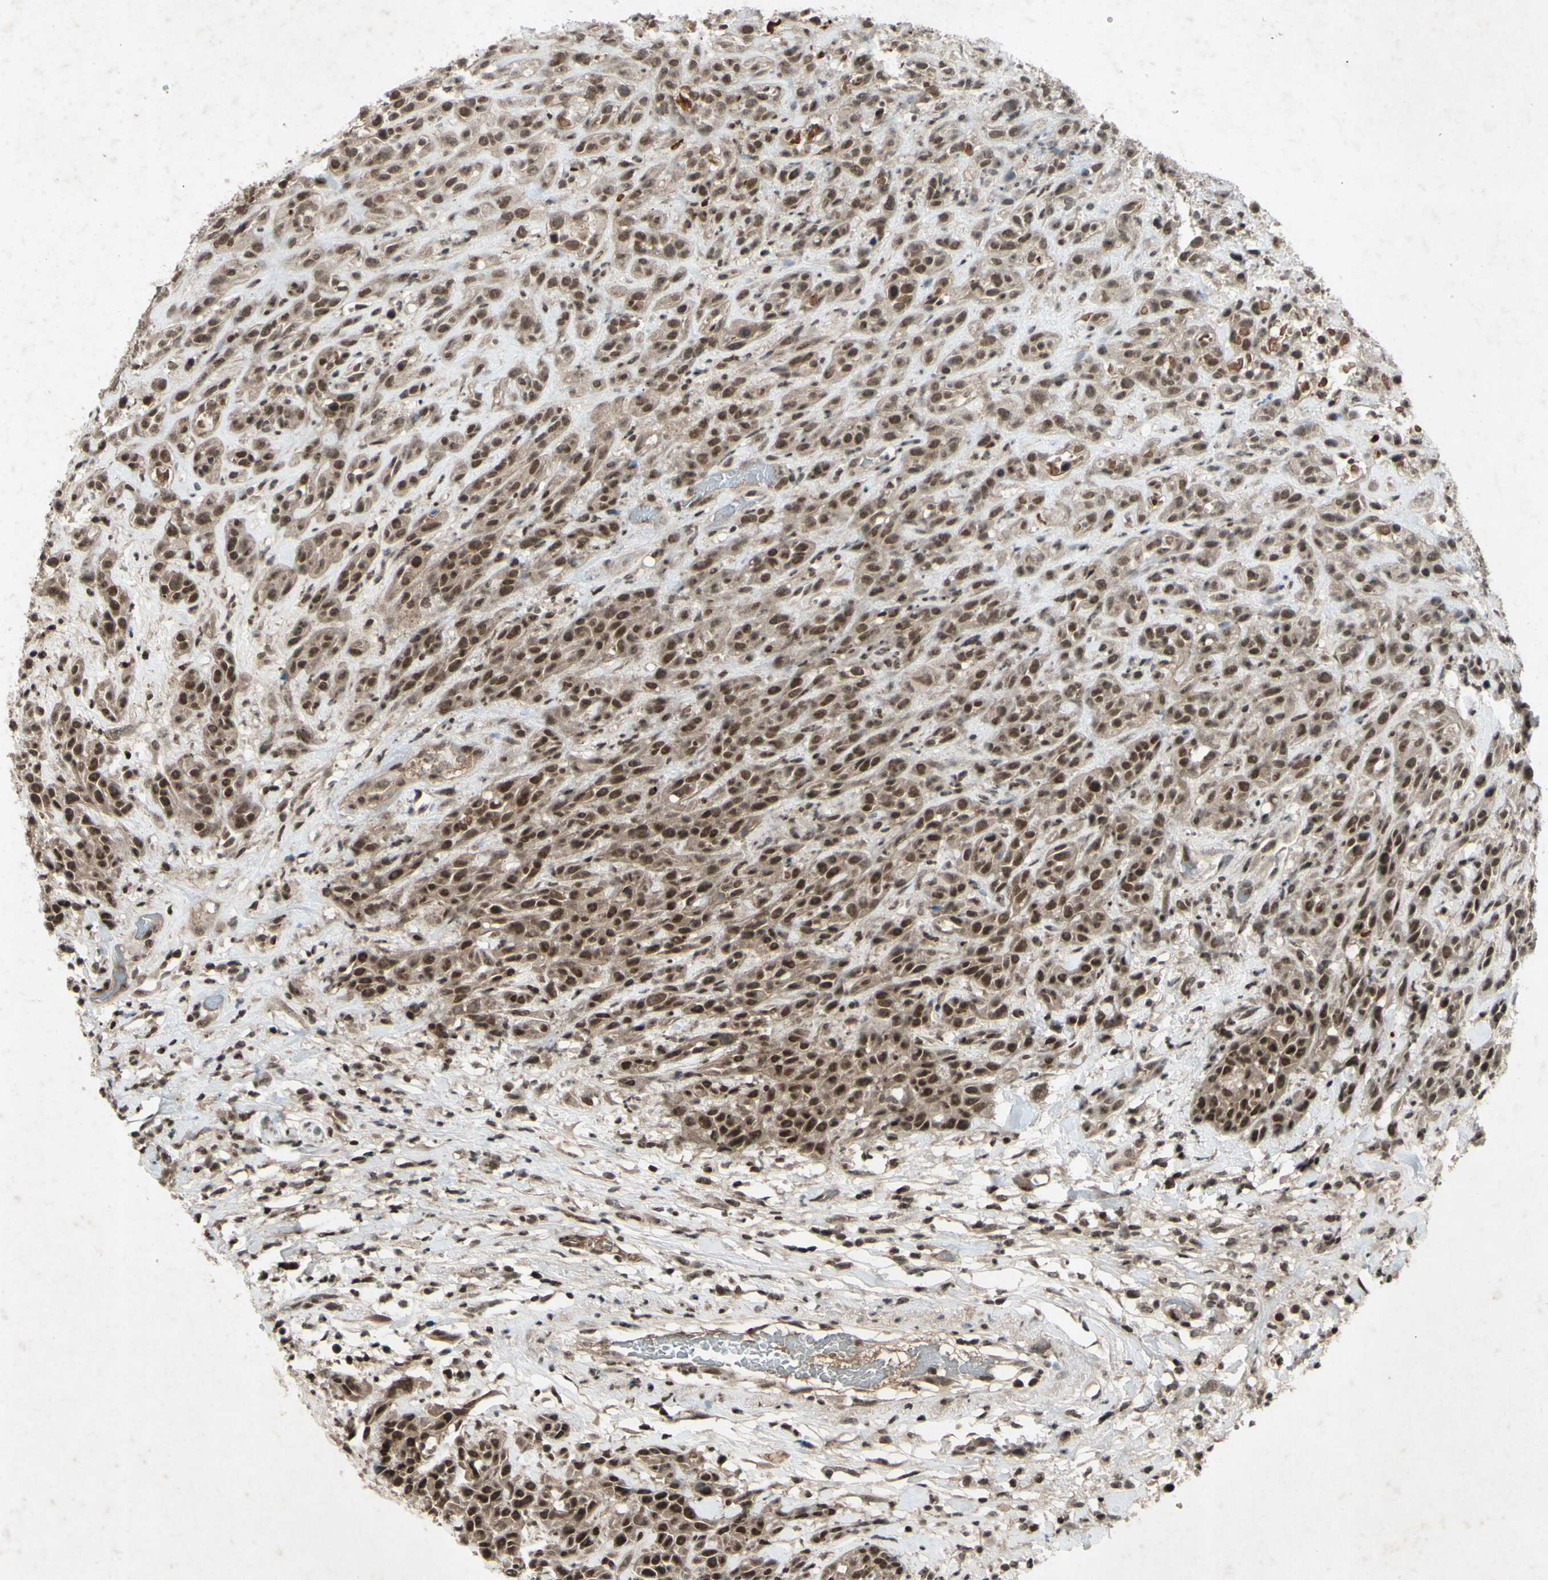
{"staining": {"intensity": "moderate", "quantity": ">75%", "location": "cytoplasmic/membranous,nuclear"}, "tissue": "head and neck cancer", "cell_type": "Tumor cells", "image_type": "cancer", "snomed": [{"axis": "morphology", "description": "Normal tissue, NOS"}, {"axis": "morphology", "description": "Squamous cell carcinoma, NOS"}, {"axis": "topography", "description": "Cartilage tissue"}, {"axis": "topography", "description": "Head-Neck"}], "caption": "Squamous cell carcinoma (head and neck) stained with DAB (3,3'-diaminobenzidine) immunohistochemistry (IHC) reveals medium levels of moderate cytoplasmic/membranous and nuclear positivity in about >75% of tumor cells.", "gene": "SNW1", "patient": {"sex": "male", "age": 62}}